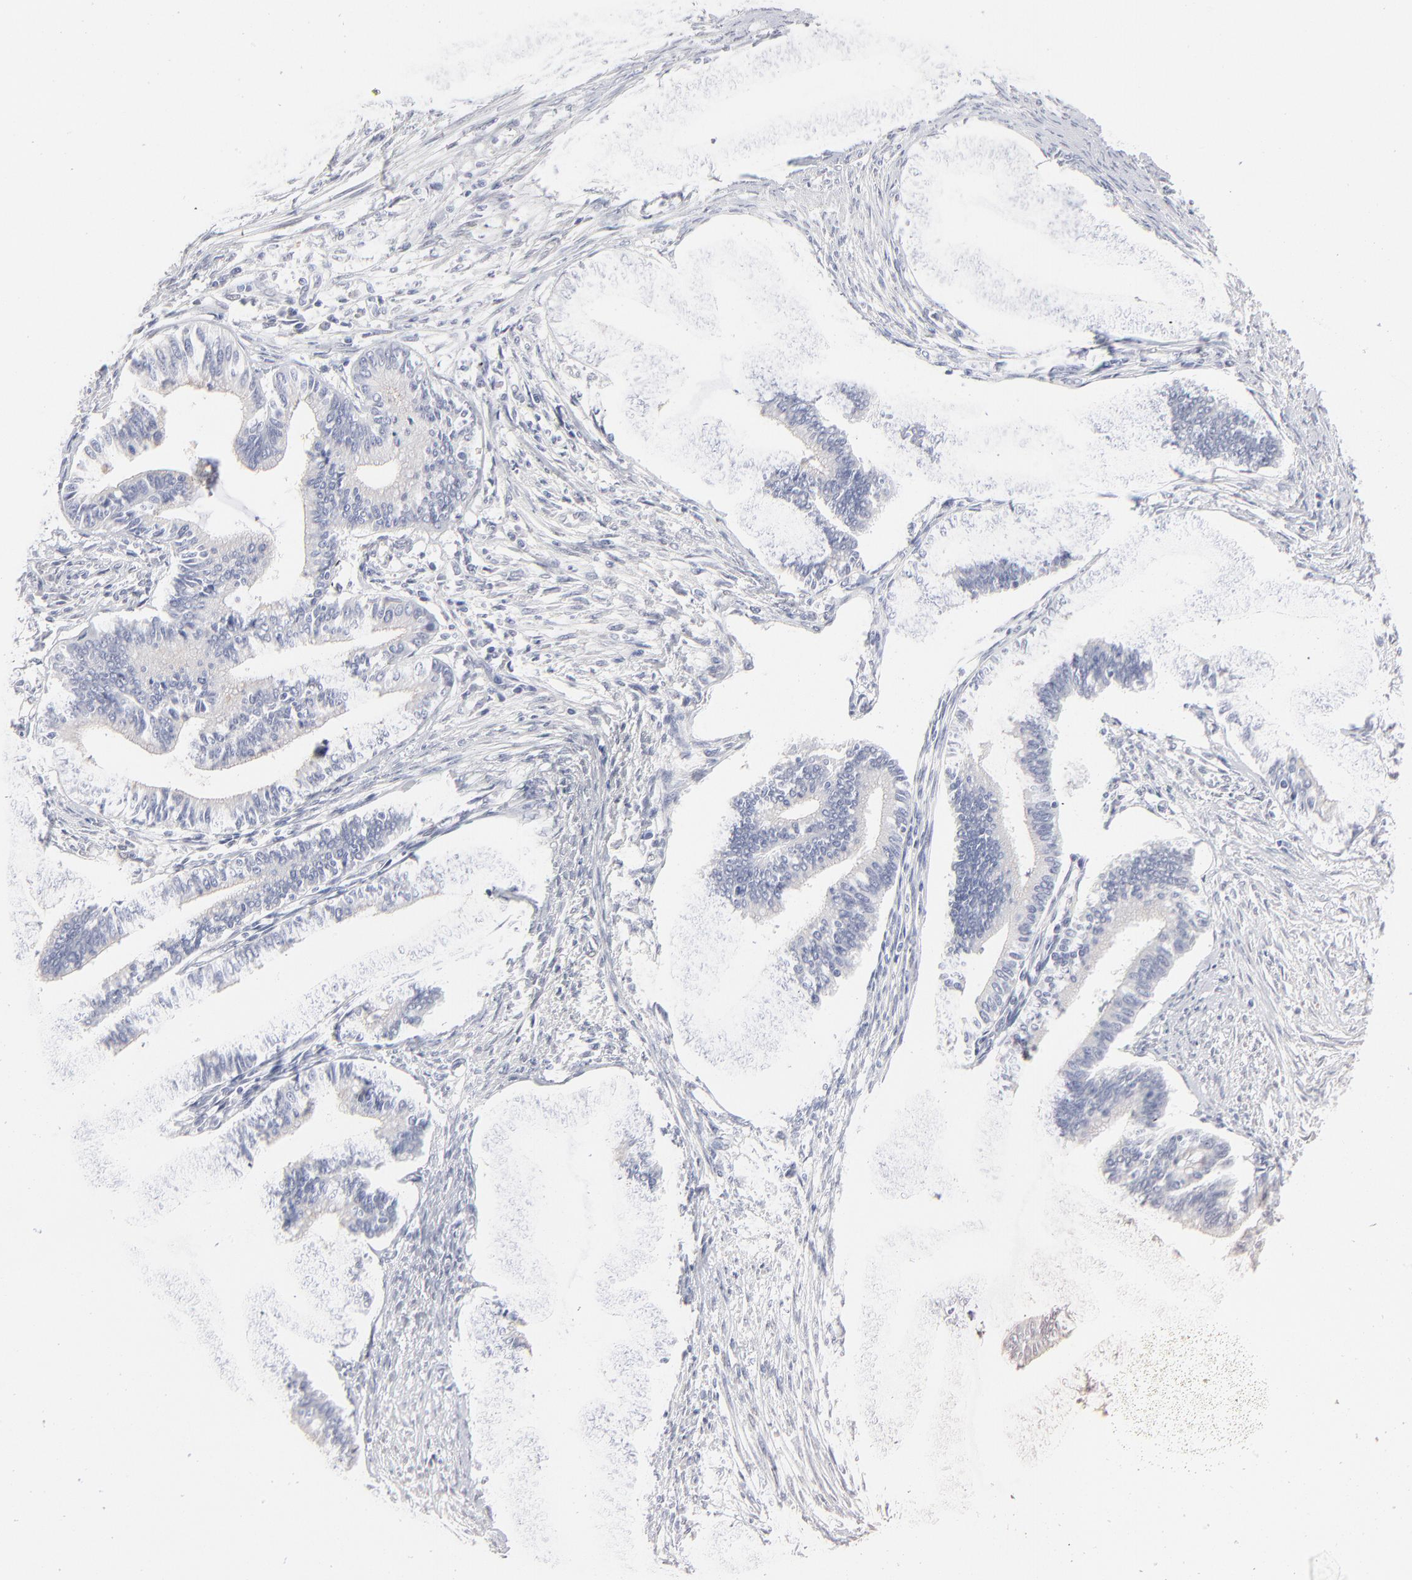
{"staining": {"intensity": "negative", "quantity": "none", "location": "none"}, "tissue": "cervical cancer", "cell_type": "Tumor cells", "image_type": "cancer", "snomed": [{"axis": "morphology", "description": "Adenocarcinoma, NOS"}, {"axis": "topography", "description": "Cervix"}], "caption": "Cervical cancer stained for a protein using immunohistochemistry shows no positivity tumor cells.", "gene": "RBM3", "patient": {"sex": "female", "age": 36}}